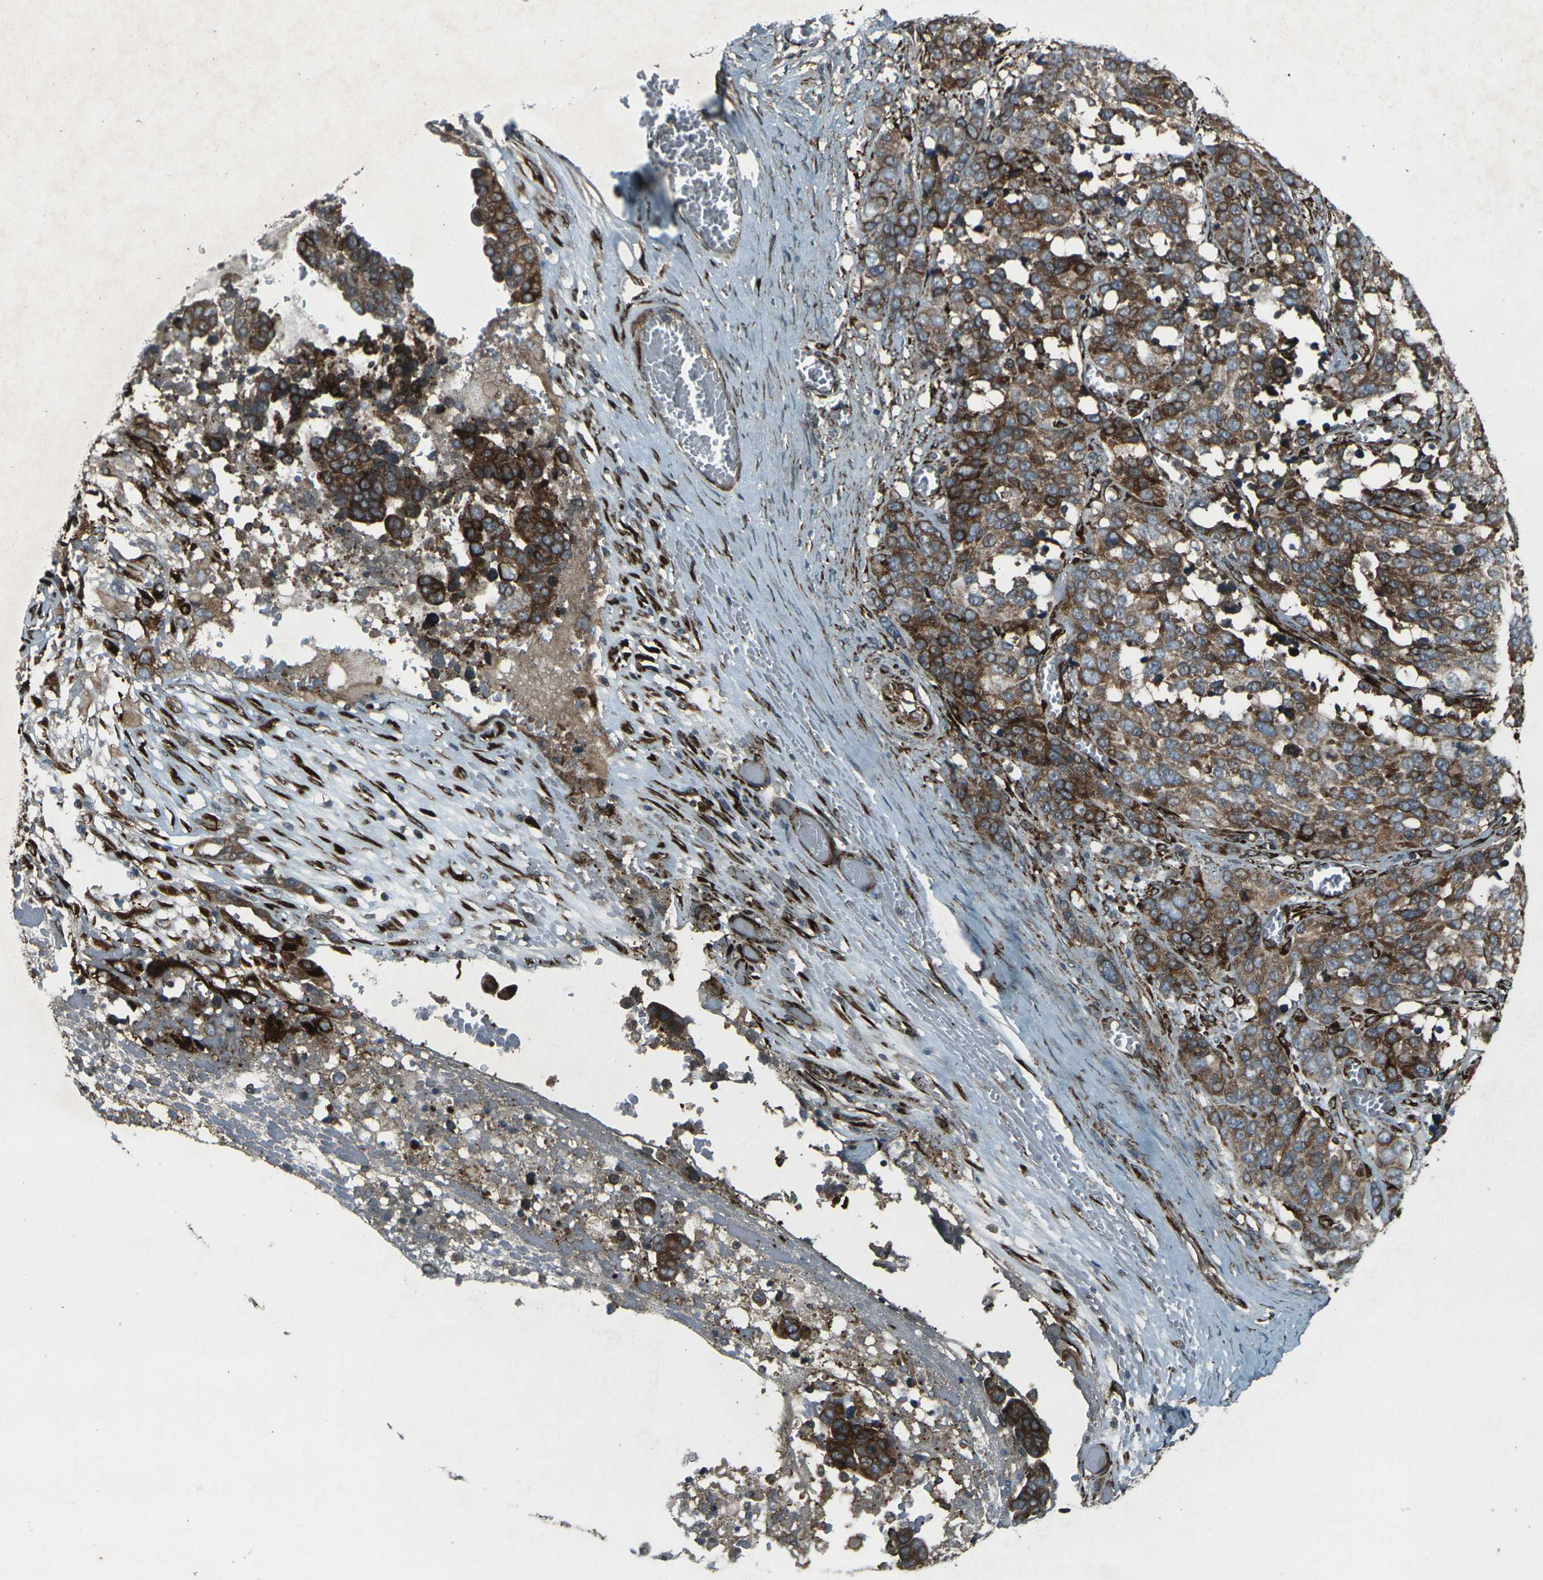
{"staining": {"intensity": "strong", "quantity": "25%-75%", "location": "cytoplasmic/membranous"}, "tissue": "ovarian cancer", "cell_type": "Tumor cells", "image_type": "cancer", "snomed": [{"axis": "morphology", "description": "Cystadenocarcinoma, serous, NOS"}, {"axis": "topography", "description": "Ovary"}], "caption": "Human ovarian cancer (serous cystadenocarcinoma) stained with a brown dye shows strong cytoplasmic/membranous positive expression in approximately 25%-75% of tumor cells.", "gene": "LSMEM1", "patient": {"sex": "female", "age": 44}}